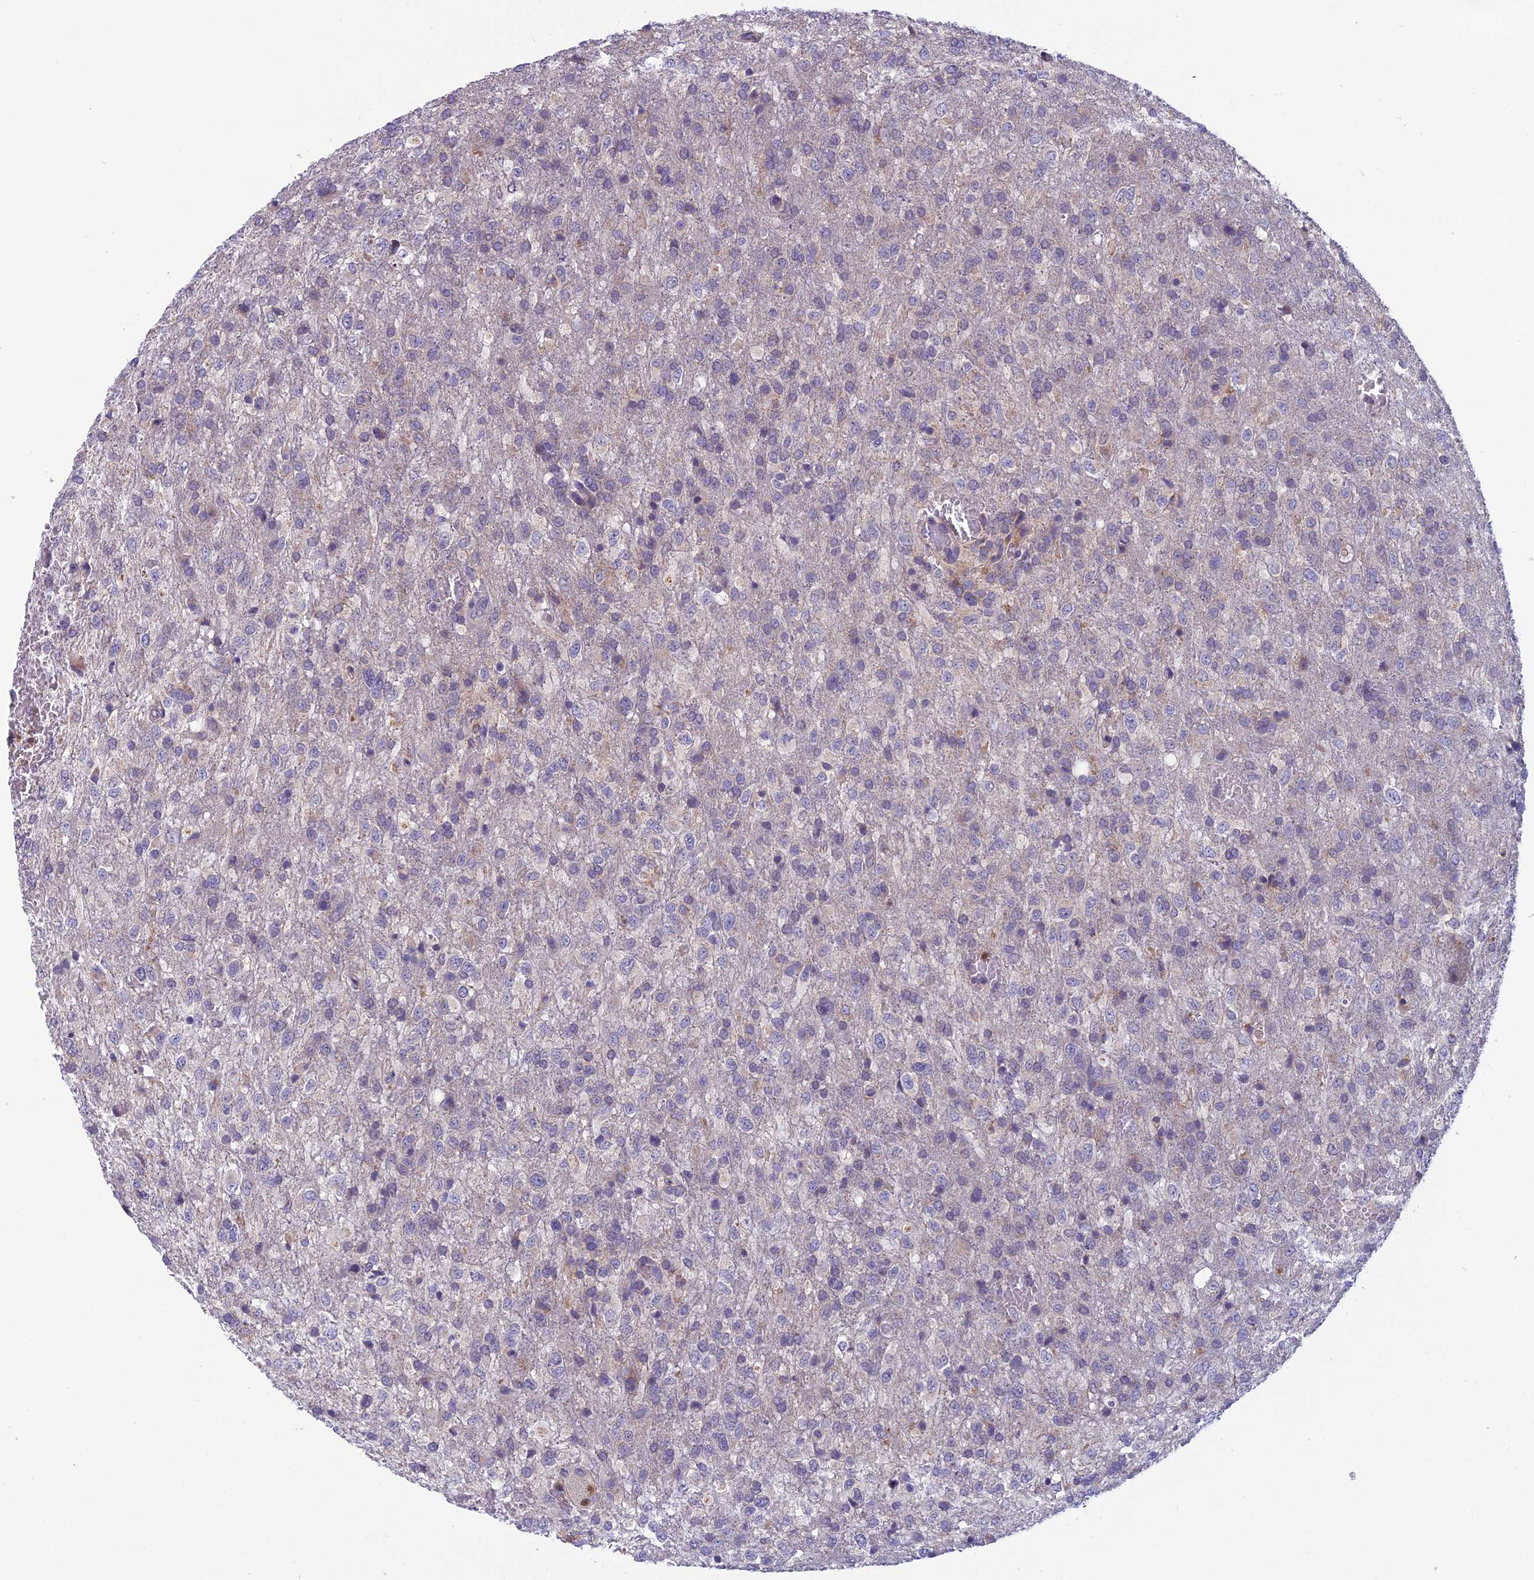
{"staining": {"intensity": "negative", "quantity": "none", "location": "none"}, "tissue": "glioma", "cell_type": "Tumor cells", "image_type": "cancer", "snomed": [{"axis": "morphology", "description": "Glioma, malignant, High grade"}, {"axis": "topography", "description": "Brain"}], "caption": "An immunohistochemistry (IHC) histopathology image of high-grade glioma (malignant) is shown. There is no staining in tumor cells of high-grade glioma (malignant).", "gene": "ENSG00000188897", "patient": {"sex": "female", "age": 74}}